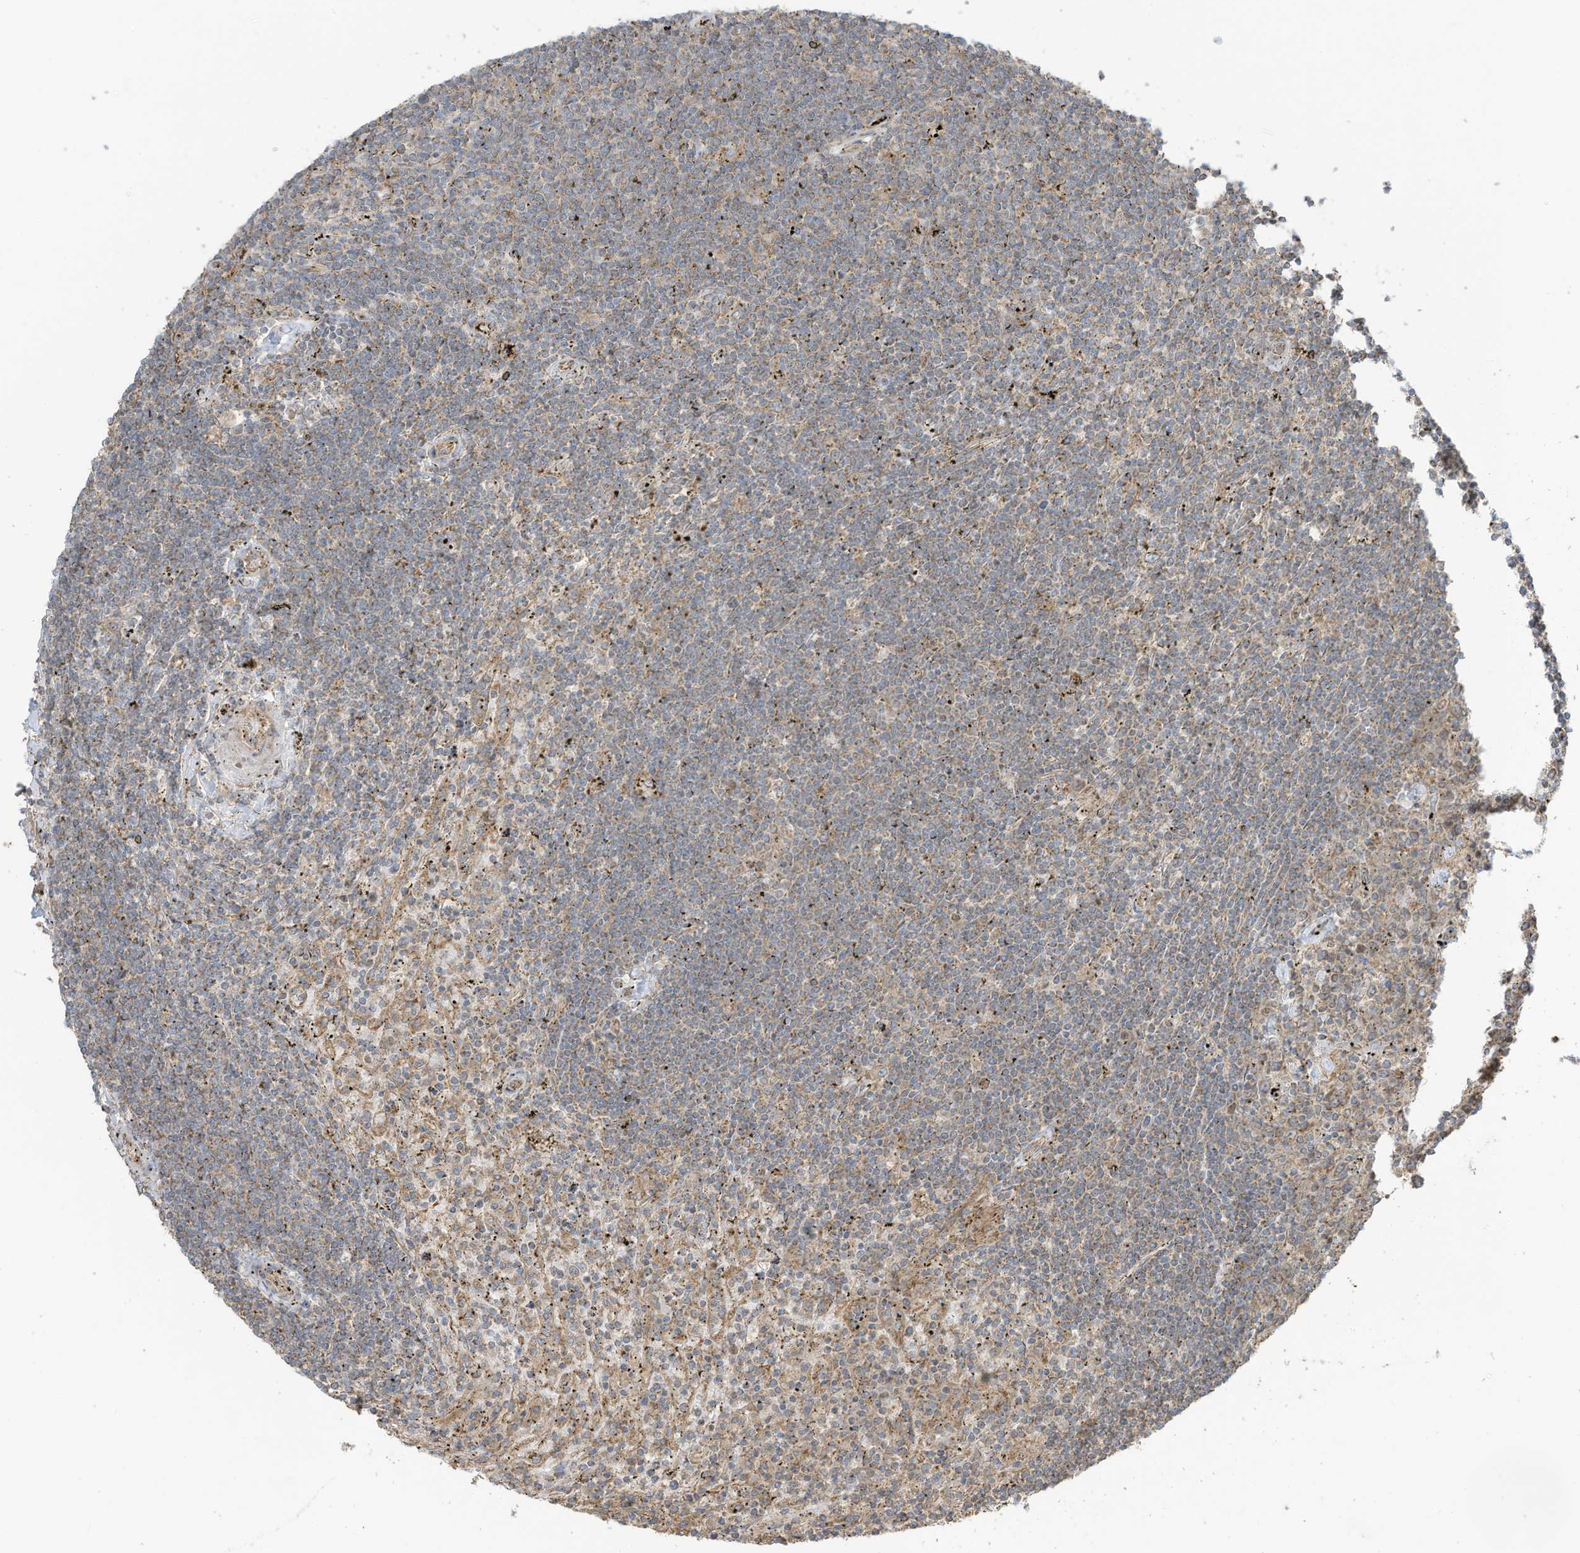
{"staining": {"intensity": "weak", "quantity": "<25%", "location": "cytoplasmic/membranous"}, "tissue": "lymphoma", "cell_type": "Tumor cells", "image_type": "cancer", "snomed": [{"axis": "morphology", "description": "Malignant lymphoma, non-Hodgkin's type, Low grade"}, {"axis": "topography", "description": "Spleen"}], "caption": "Micrograph shows no protein positivity in tumor cells of malignant lymphoma, non-Hodgkin's type (low-grade) tissue.", "gene": "CGAS", "patient": {"sex": "male", "age": 76}}